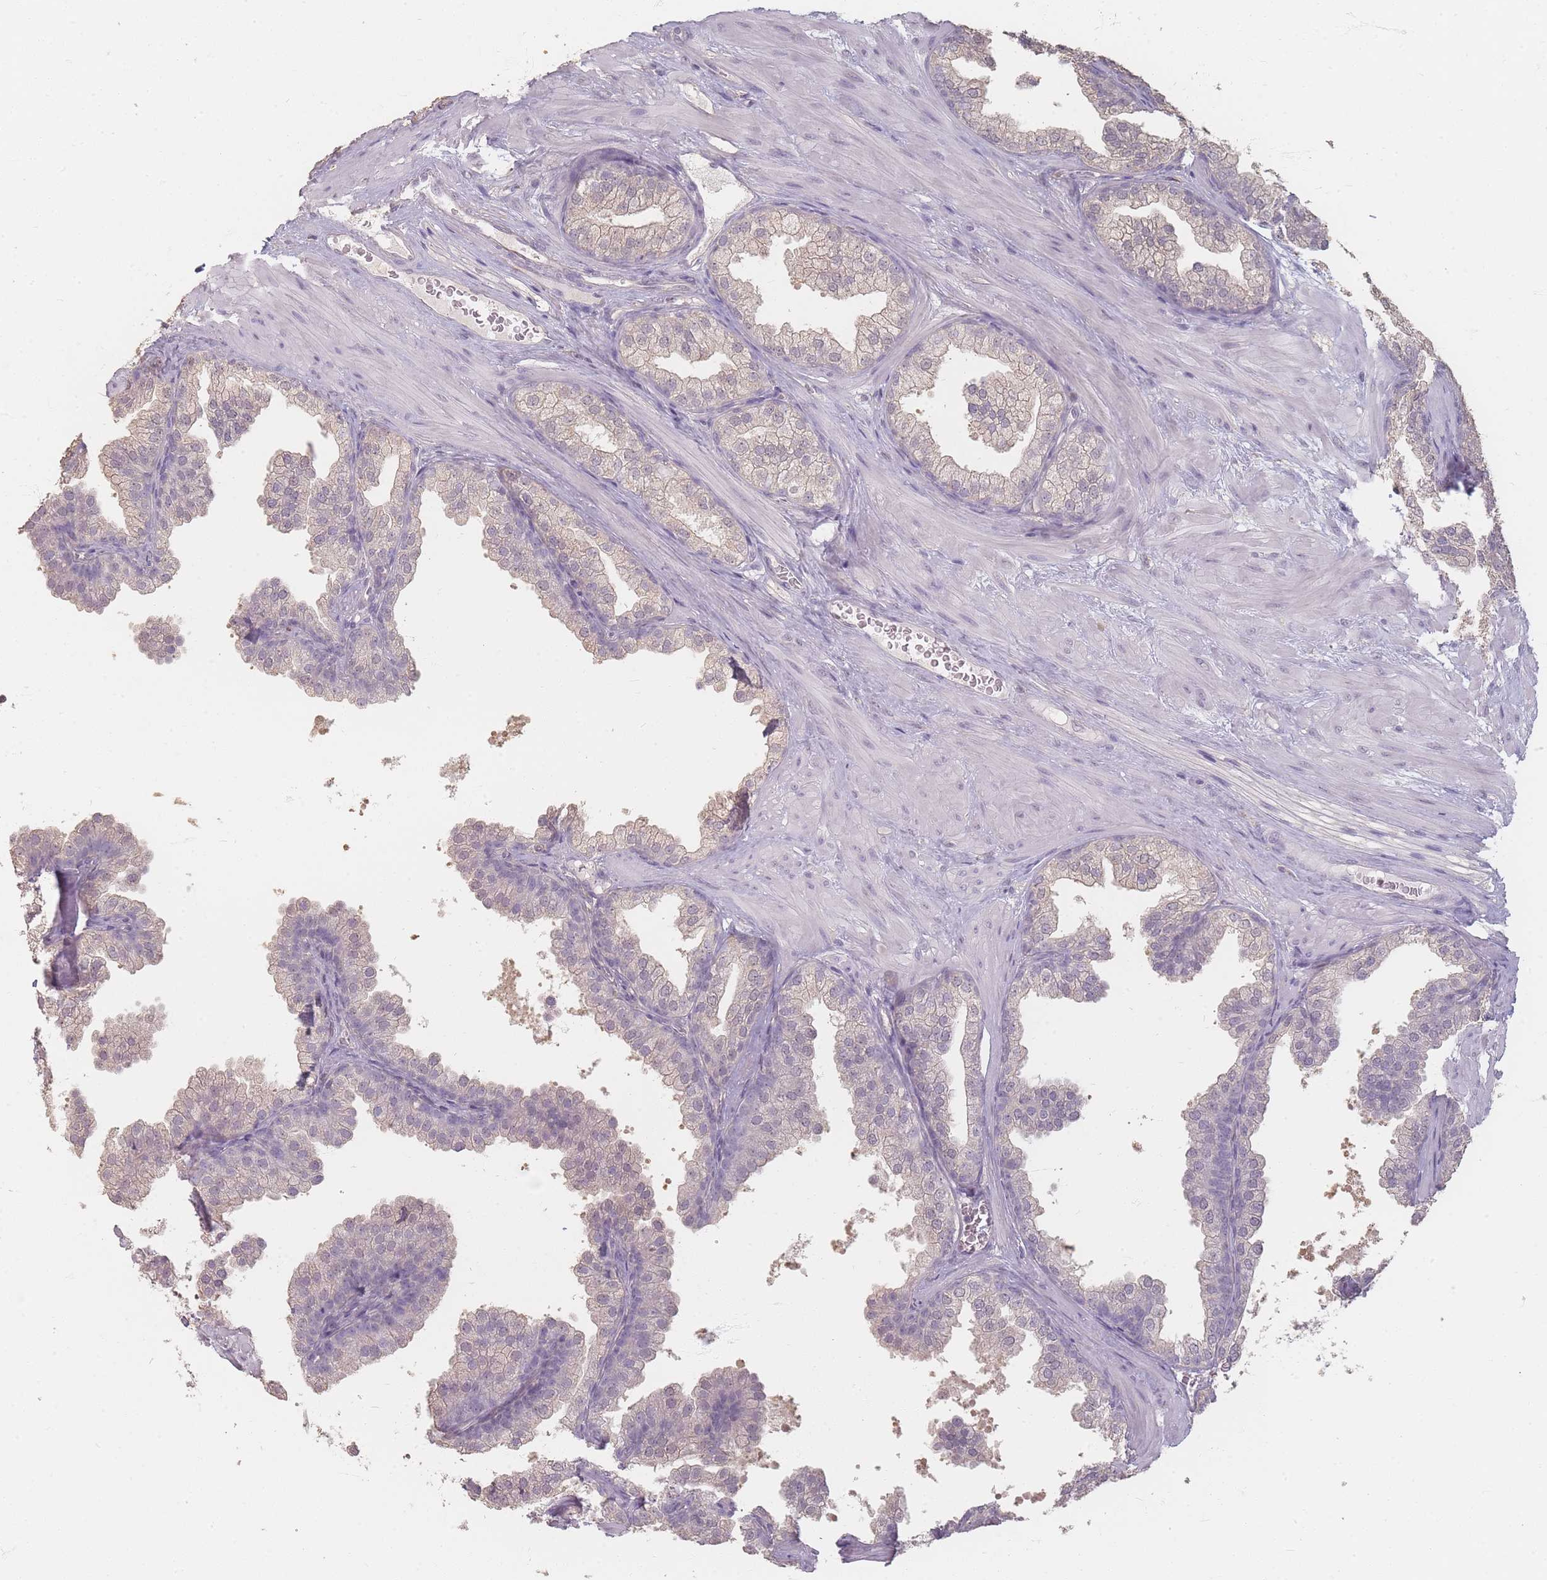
{"staining": {"intensity": "negative", "quantity": "none", "location": "none"}, "tissue": "prostate", "cell_type": "Glandular cells", "image_type": "normal", "snomed": [{"axis": "morphology", "description": "Normal tissue, NOS"}, {"axis": "topography", "description": "Prostate"}], "caption": "An image of prostate stained for a protein shows no brown staining in glandular cells. (DAB immunohistochemistry (IHC) with hematoxylin counter stain).", "gene": "RFTN1", "patient": {"sex": "male", "age": 37}}